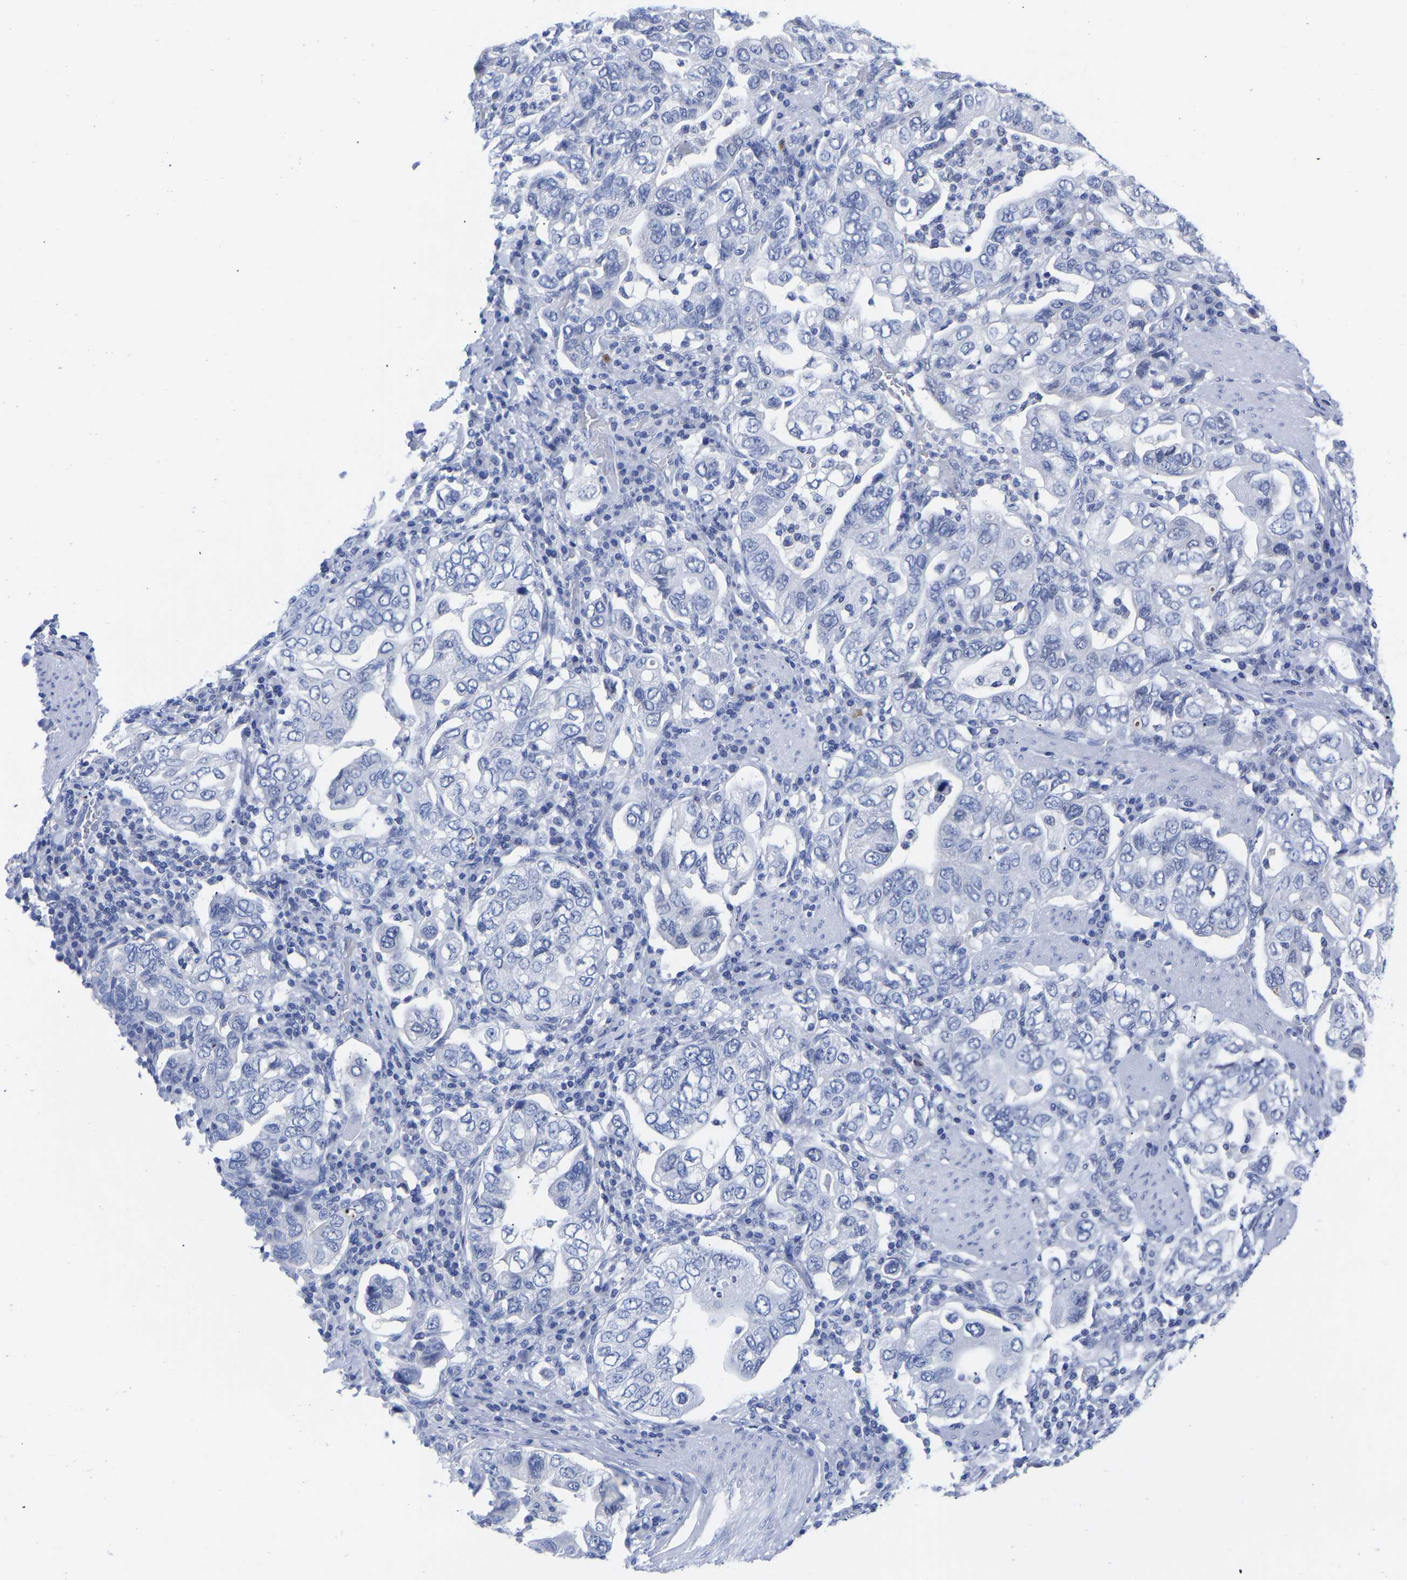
{"staining": {"intensity": "negative", "quantity": "none", "location": "none"}, "tissue": "stomach cancer", "cell_type": "Tumor cells", "image_type": "cancer", "snomed": [{"axis": "morphology", "description": "Adenocarcinoma, NOS"}, {"axis": "topography", "description": "Stomach, upper"}], "caption": "A photomicrograph of stomach cancer stained for a protein shows no brown staining in tumor cells. Brightfield microscopy of IHC stained with DAB (brown) and hematoxylin (blue), captured at high magnification.", "gene": "GPA33", "patient": {"sex": "male", "age": 62}}